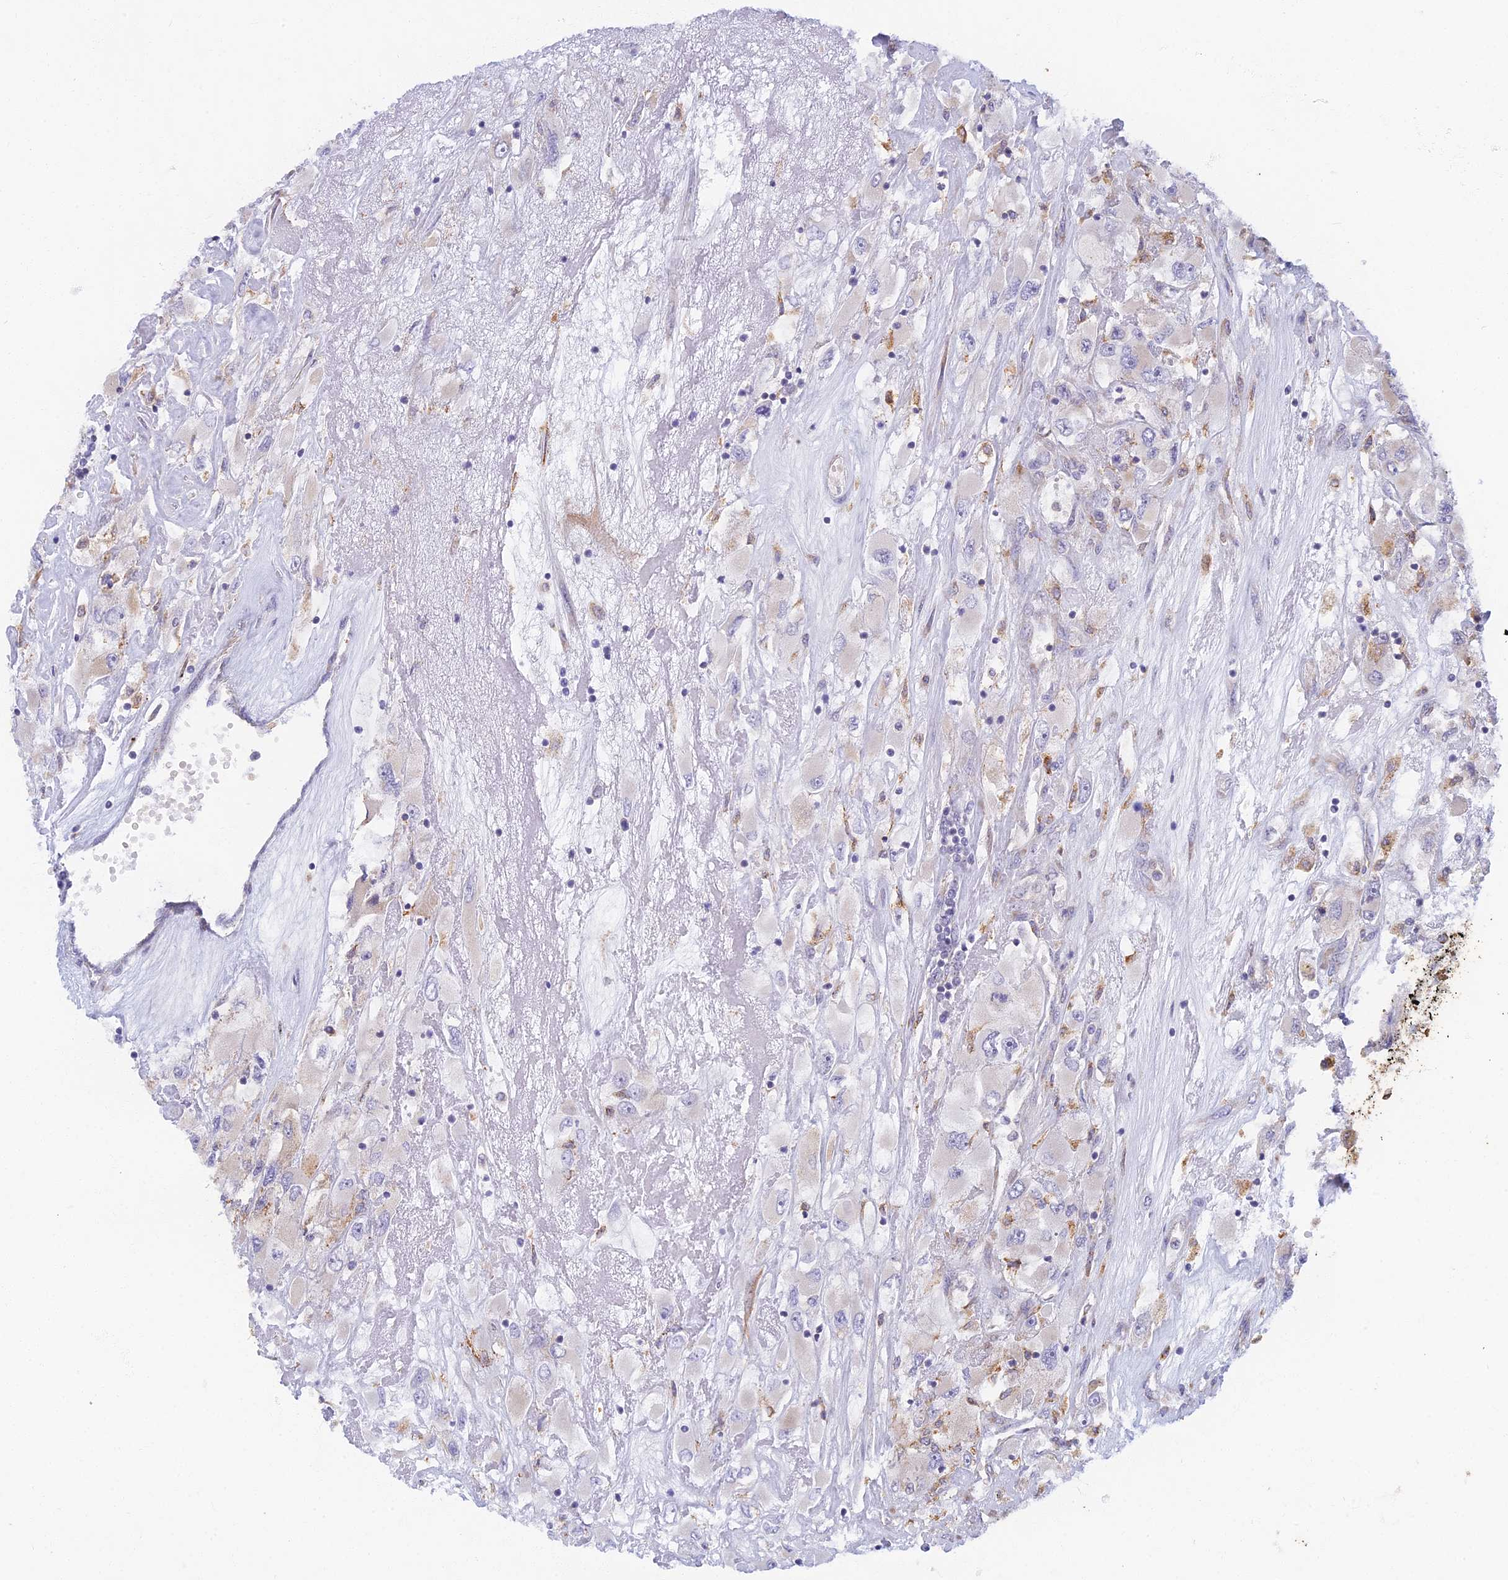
{"staining": {"intensity": "negative", "quantity": "none", "location": "none"}, "tissue": "renal cancer", "cell_type": "Tumor cells", "image_type": "cancer", "snomed": [{"axis": "morphology", "description": "Adenocarcinoma, NOS"}, {"axis": "topography", "description": "Kidney"}], "caption": "DAB (3,3'-diaminobenzidine) immunohistochemical staining of renal cancer displays no significant positivity in tumor cells.", "gene": "DDX51", "patient": {"sex": "female", "age": 52}}